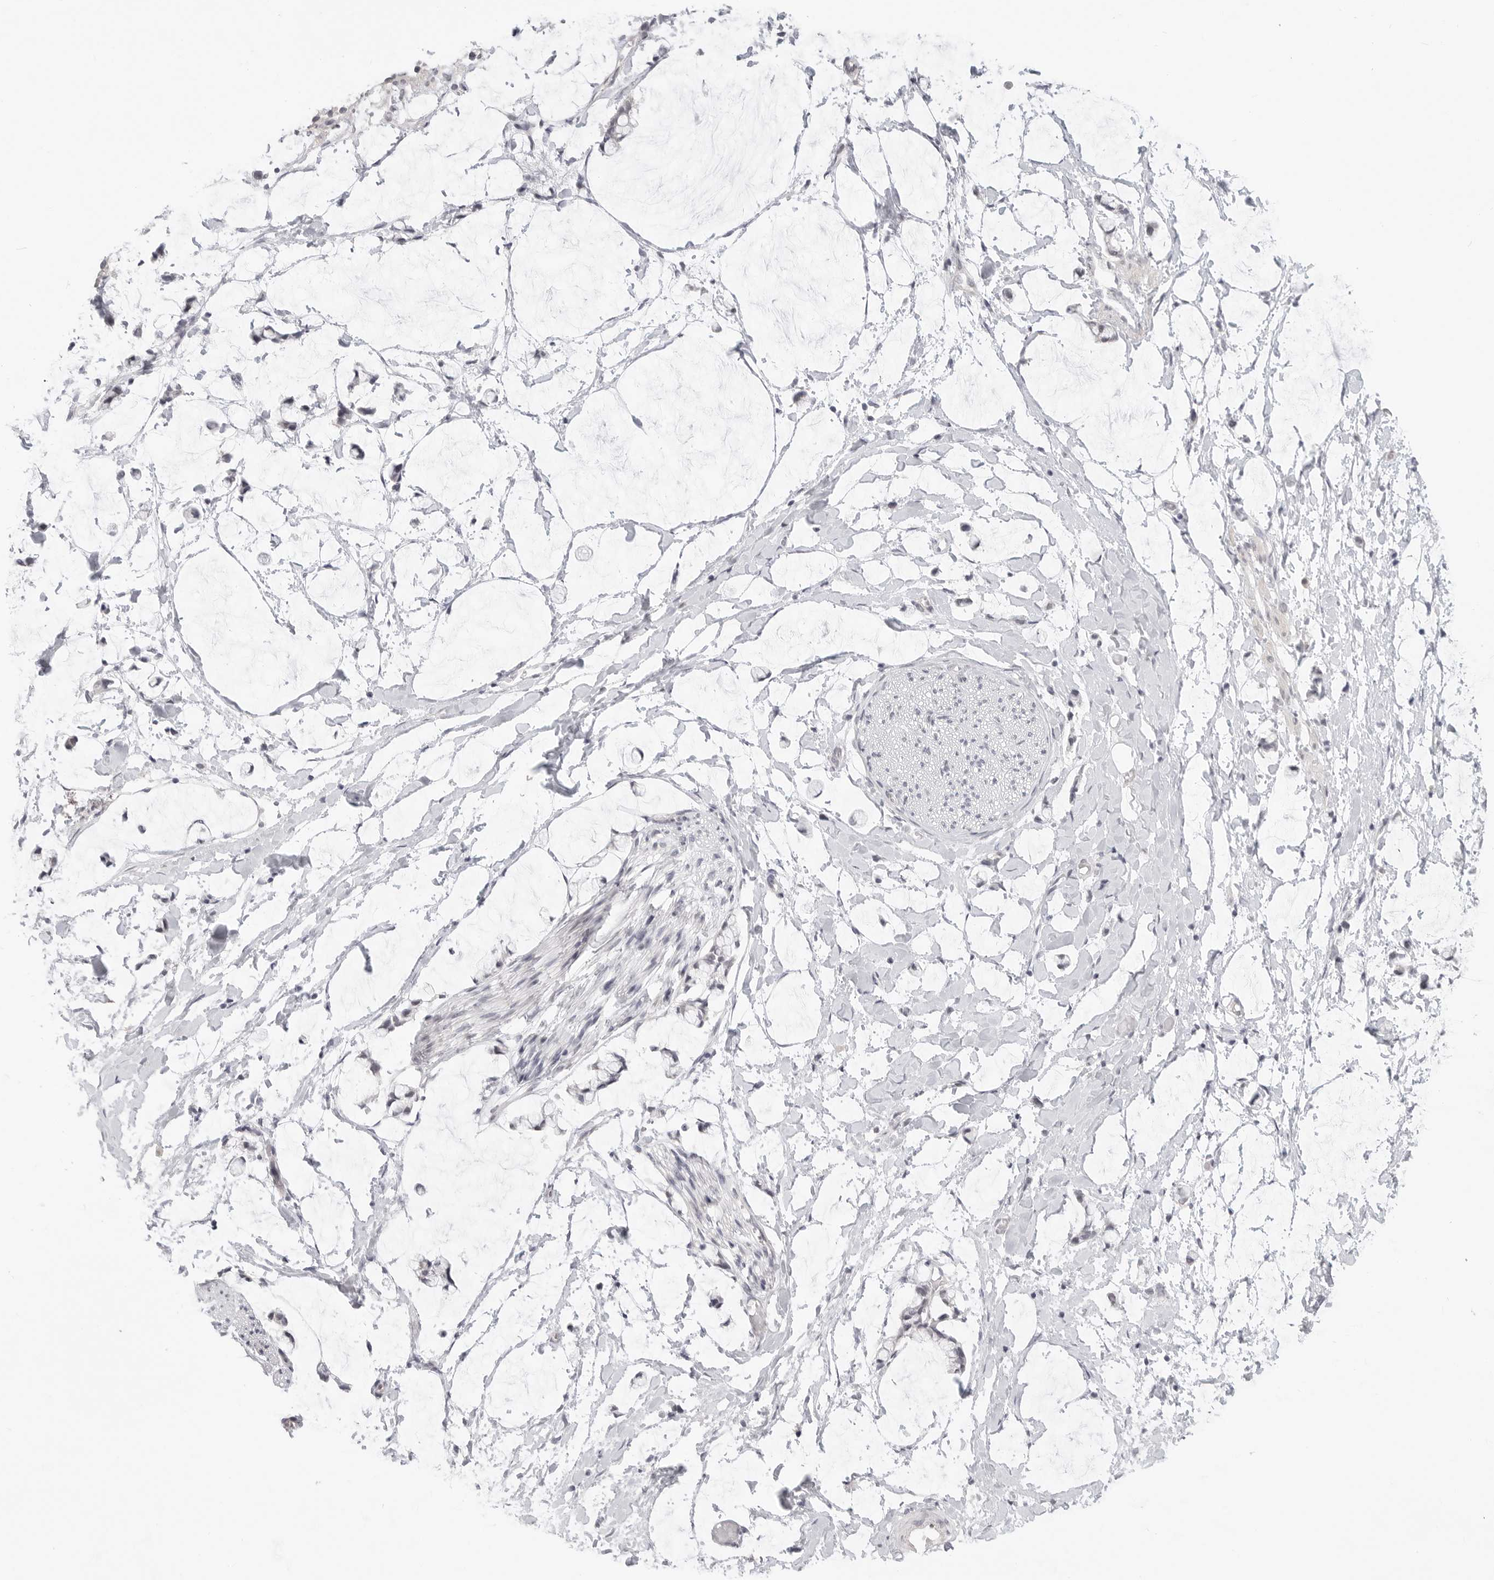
{"staining": {"intensity": "negative", "quantity": "none", "location": "none"}, "tissue": "adipose tissue", "cell_type": "Adipocytes", "image_type": "normal", "snomed": [{"axis": "morphology", "description": "Normal tissue, NOS"}, {"axis": "morphology", "description": "Adenocarcinoma, NOS"}, {"axis": "topography", "description": "Colon"}, {"axis": "topography", "description": "Peripheral nerve tissue"}], "caption": "Immunohistochemical staining of benign human adipose tissue reveals no significant expression in adipocytes.", "gene": "KLK11", "patient": {"sex": "male", "age": 14}}